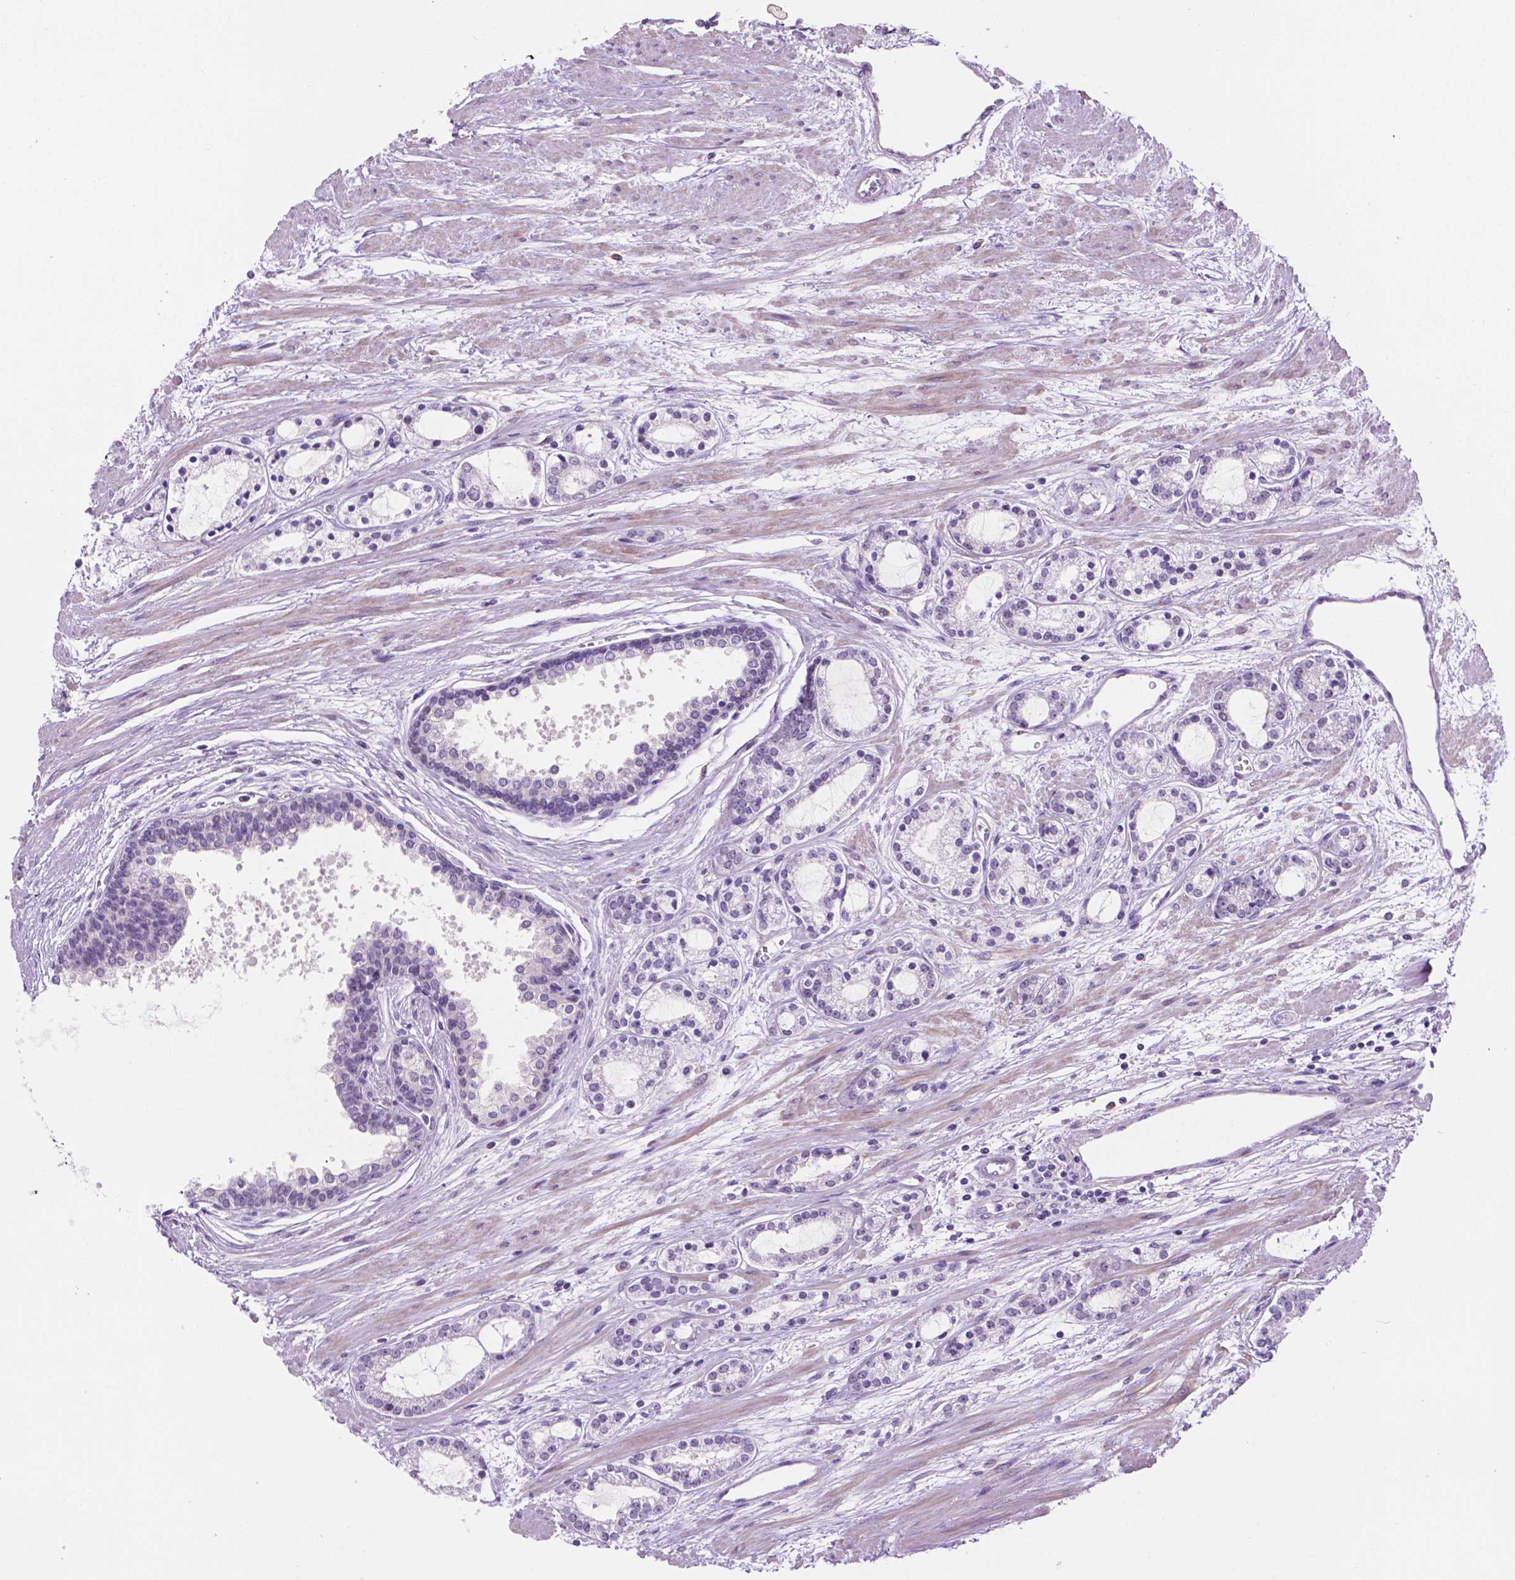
{"staining": {"intensity": "negative", "quantity": "none", "location": "none"}, "tissue": "prostate cancer", "cell_type": "Tumor cells", "image_type": "cancer", "snomed": [{"axis": "morphology", "description": "Adenocarcinoma, Medium grade"}, {"axis": "topography", "description": "Prostate"}], "caption": "A high-resolution histopathology image shows immunohistochemistry staining of adenocarcinoma (medium-grade) (prostate), which demonstrates no significant expression in tumor cells. Brightfield microscopy of immunohistochemistry stained with DAB (brown) and hematoxylin (blue), captured at high magnification.", "gene": "ACY3", "patient": {"sex": "male", "age": 57}}